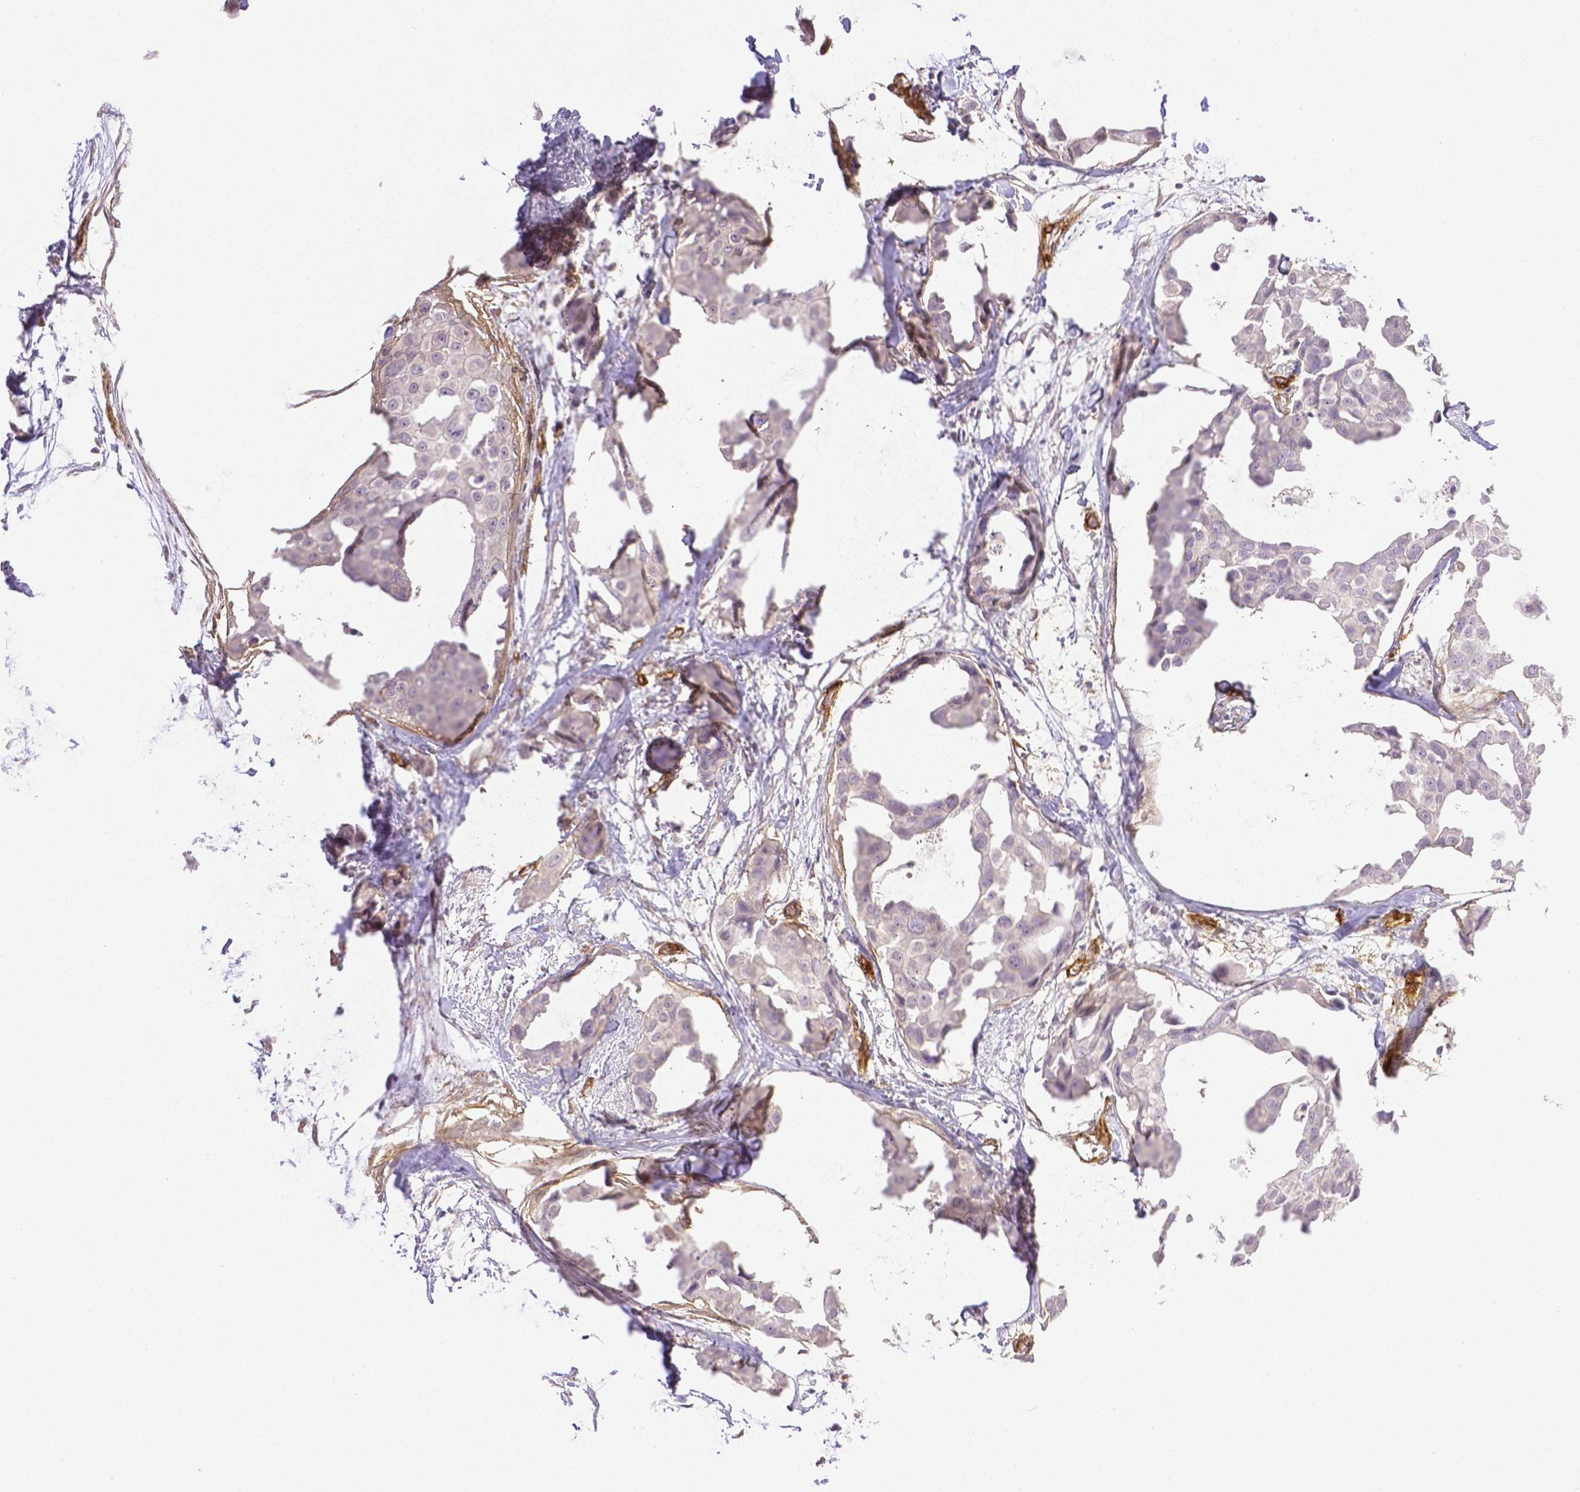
{"staining": {"intensity": "negative", "quantity": "none", "location": "none"}, "tissue": "breast cancer", "cell_type": "Tumor cells", "image_type": "cancer", "snomed": [{"axis": "morphology", "description": "Duct carcinoma"}, {"axis": "topography", "description": "Breast"}], "caption": "This is an IHC histopathology image of human breast cancer. There is no positivity in tumor cells.", "gene": "THY1", "patient": {"sex": "female", "age": 38}}